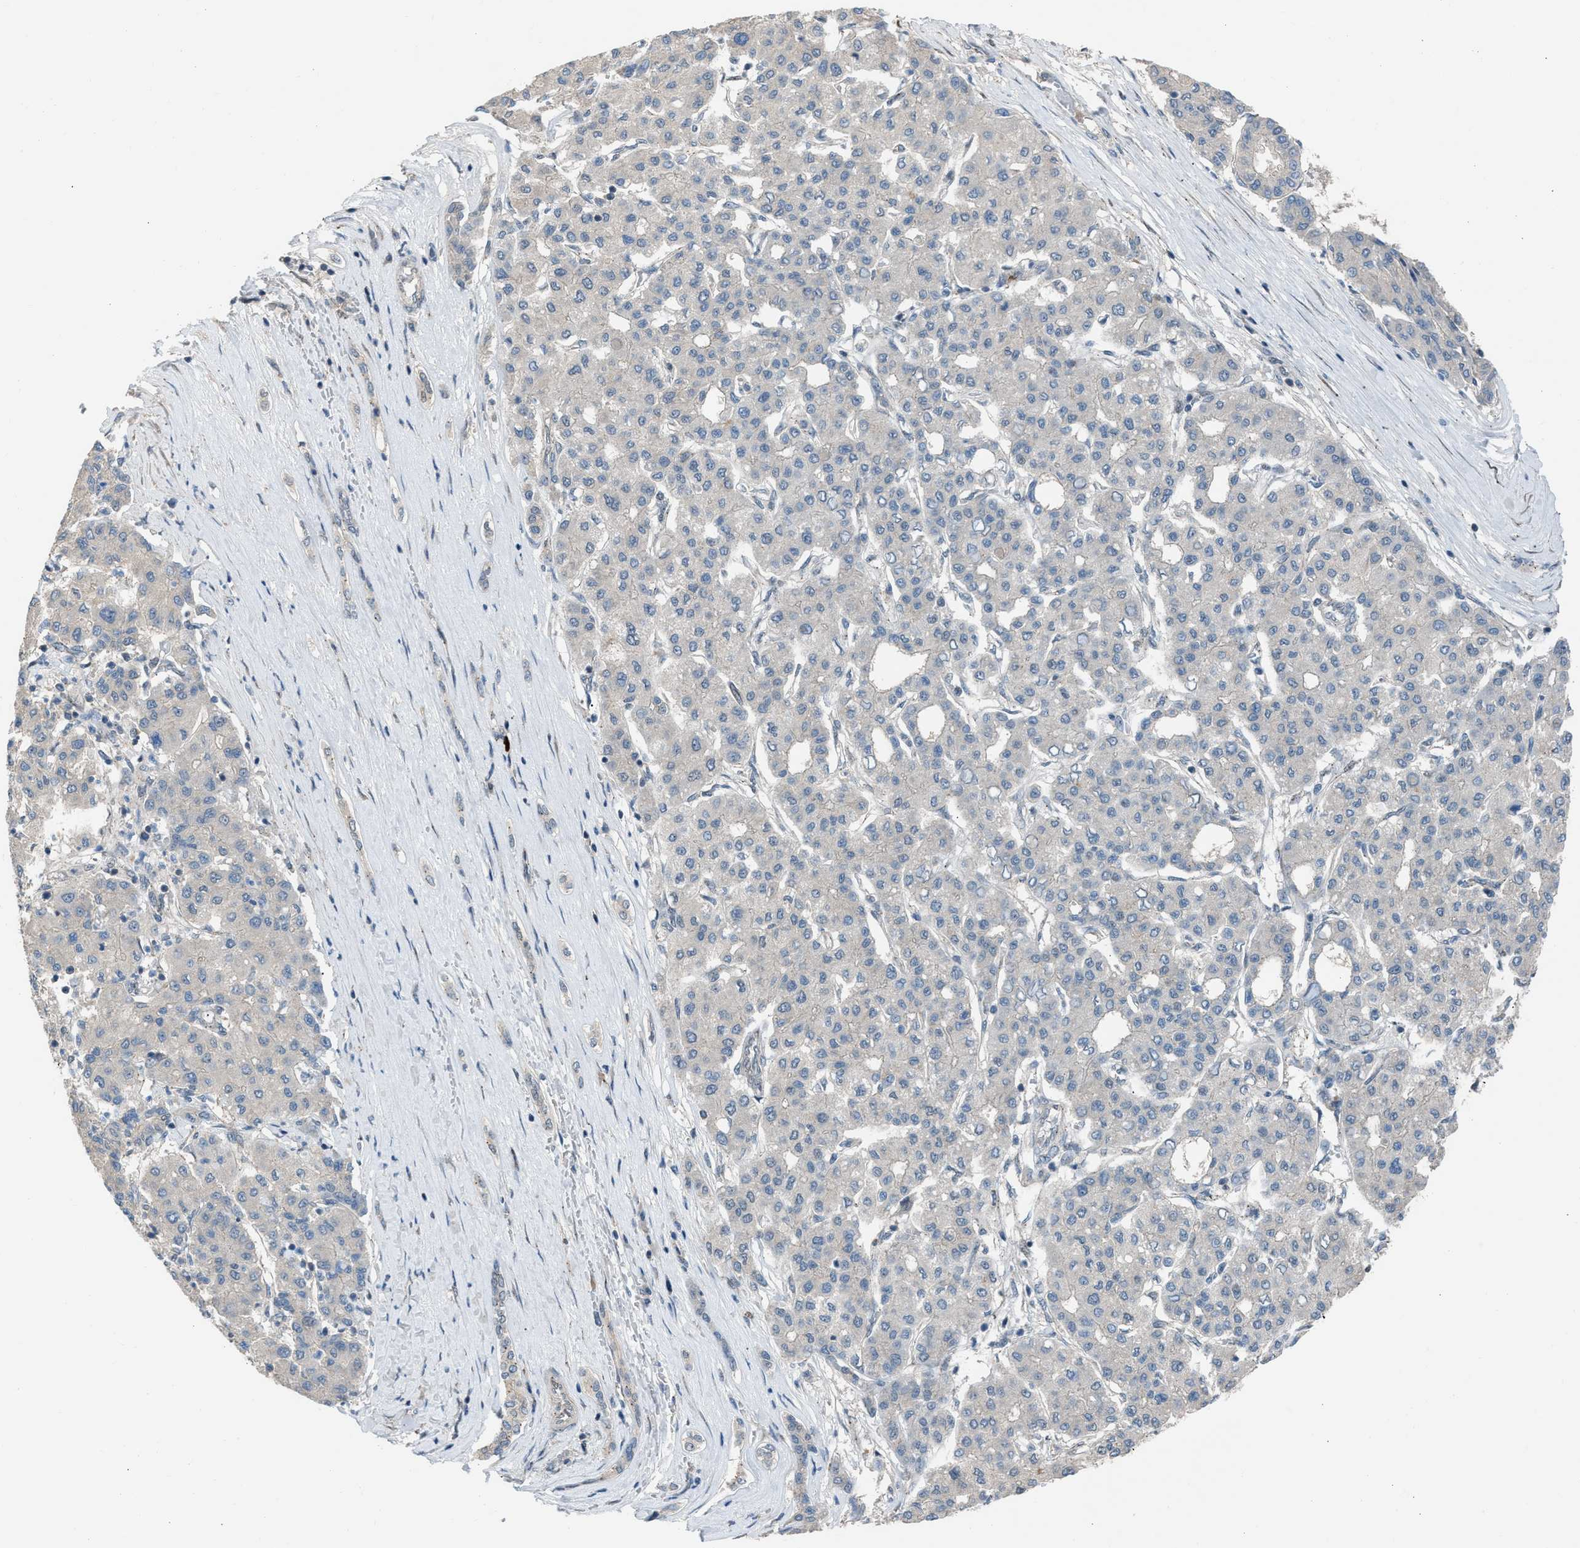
{"staining": {"intensity": "negative", "quantity": "none", "location": "none"}, "tissue": "liver cancer", "cell_type": "Tumor cells", "image_type": "cancer", "snomed": [{"axis": "morphology", "description": "Carcinoma, Hepatocellular, NOS"}, {"axis": "topography", "description": "Liver"}], "caption": "Human liver hepatocellular carcinoma stained for a protein using immunohistochemistry demonstrates no staining in tumor cells.", "gene": "CRTC1", "patient": {"sex": "male", "age": 65}}